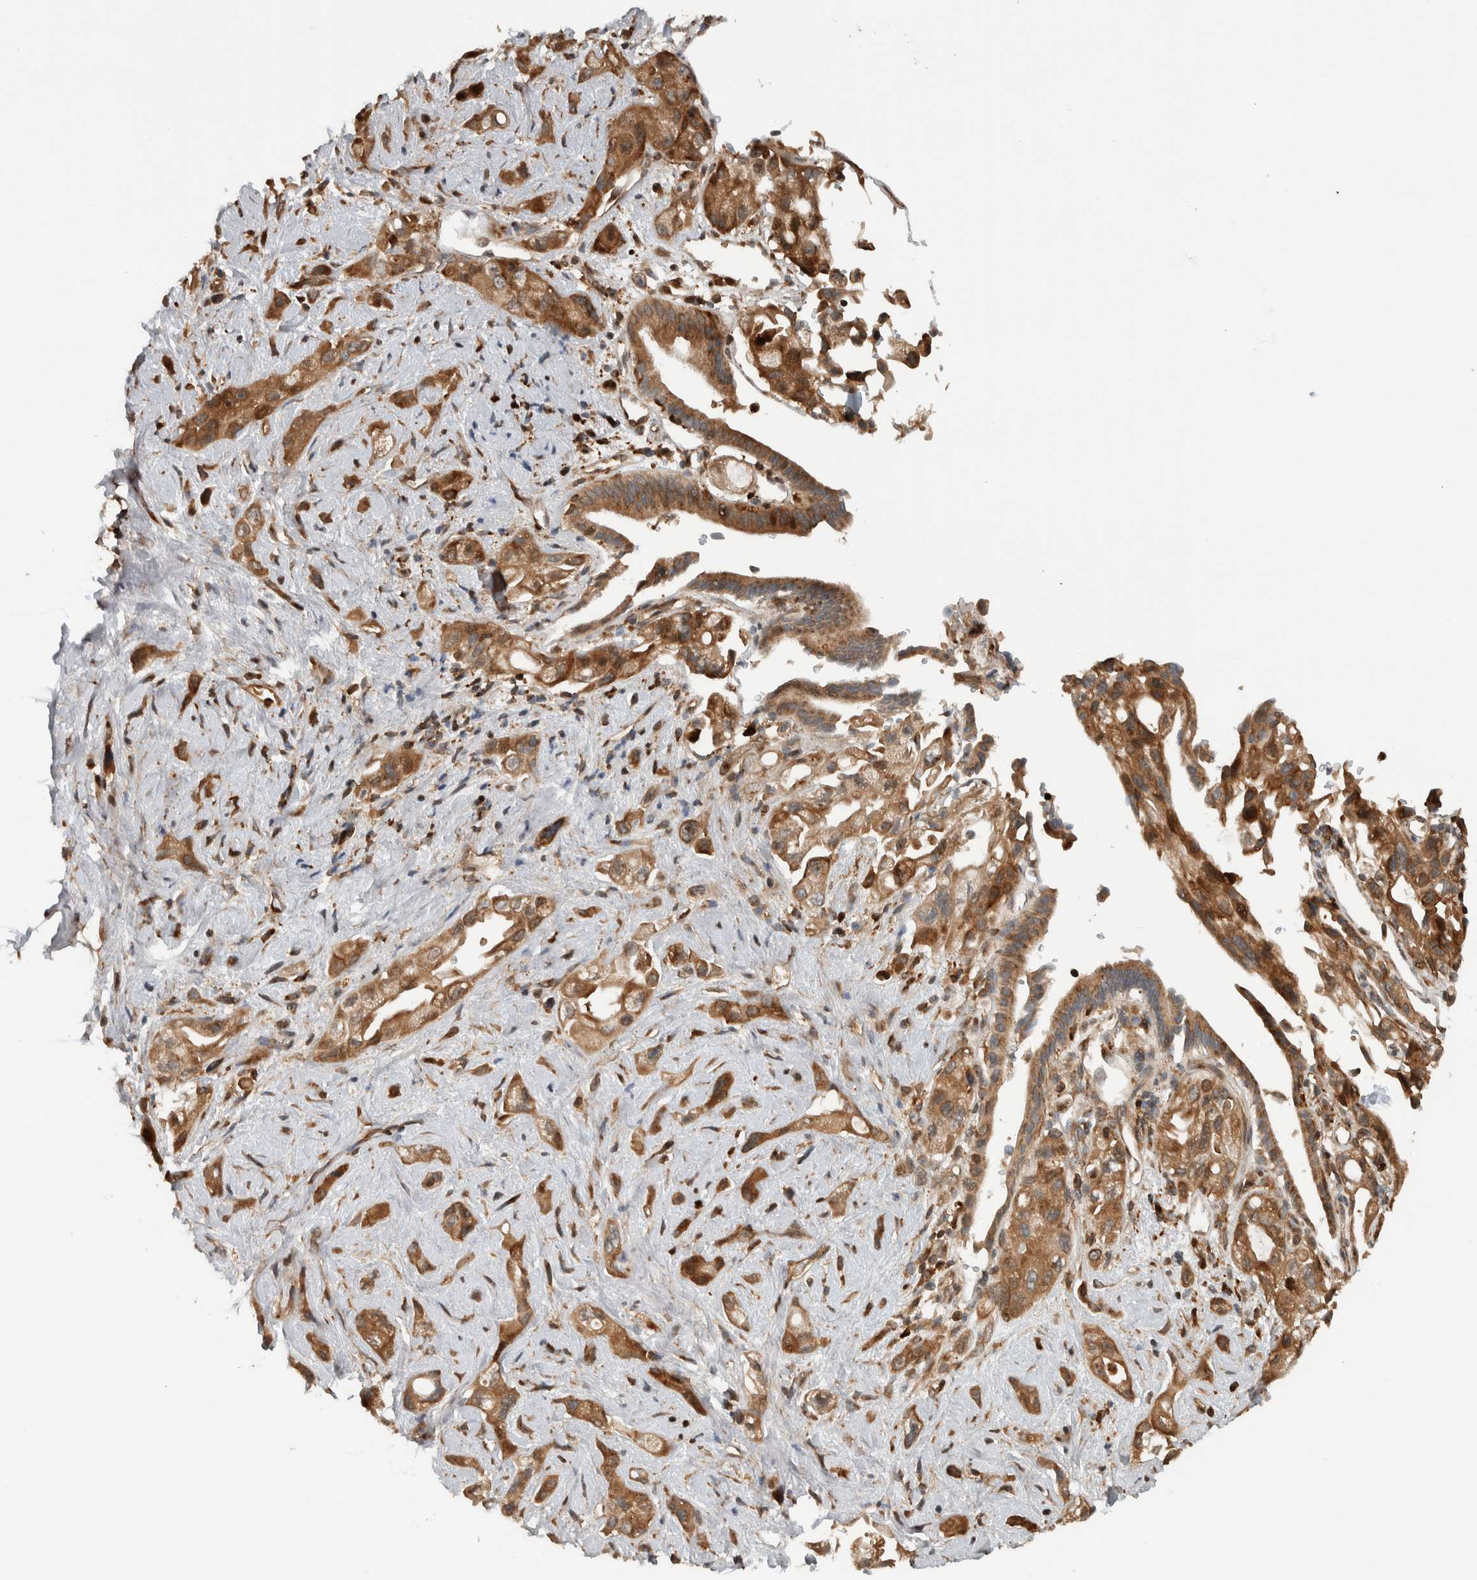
{"staining": {"intensity": "moderate", "quantity": ">75%", "location": "cytoplasmic/membranous"}, "tissue": "pancreatic cancer", "cell_type": "Tumor cells", "image_type": "cancer", "snomed": [{"axis": "morphology", "description": "Adenocarcinoma, NOS"}, {"axis": "topography", "description": "Pancreas"}], "caption": "The histopathology image demonstrates staining of pancreatic cancer, revealing moderate cytoplasmic/membranous protein positivity (brown color) within tumor cells.", "gene": "CNTROB", "patient": {"sex": "female", "age": 66}}